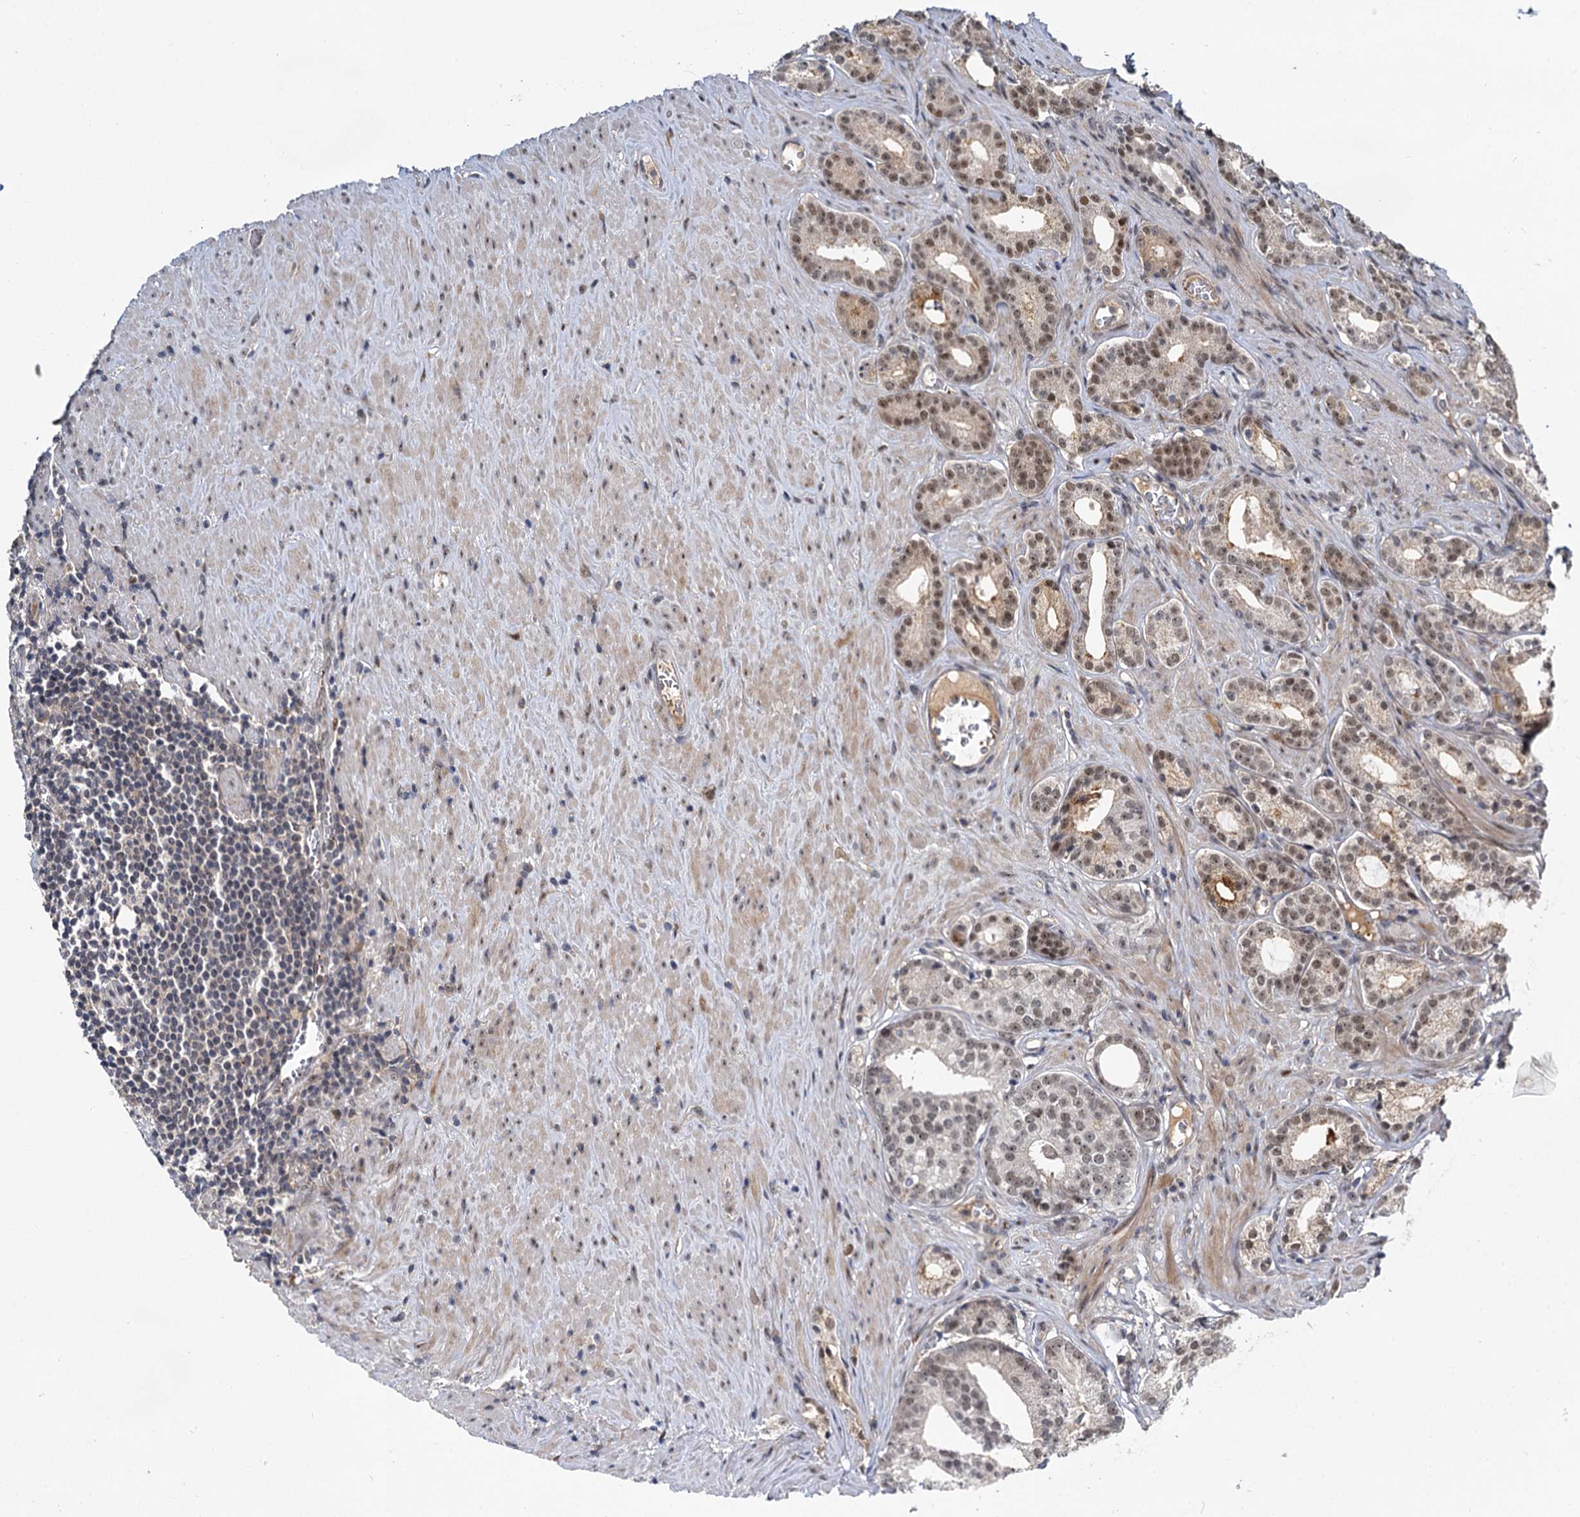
{"staining": {"intensity": "weak", "quantity": "<25%", "location": "nuclear"}, "tissue": "prostate cancer", "cell_type": "Tumor cells", "image_type": "cancer", "snomed": [{"axis": "morphology", "description": "Adenocarcinoma, Low grade"}, {"axis": "topography", "description": "Prostate"}], "caption": "This is an IHC histopathology image of prostate cancer (adenocarcinoma (low-grade)). There is no expression in tumor cells.", "gene": "MBD6", "patient": {"sex": "male", "age": 71}}